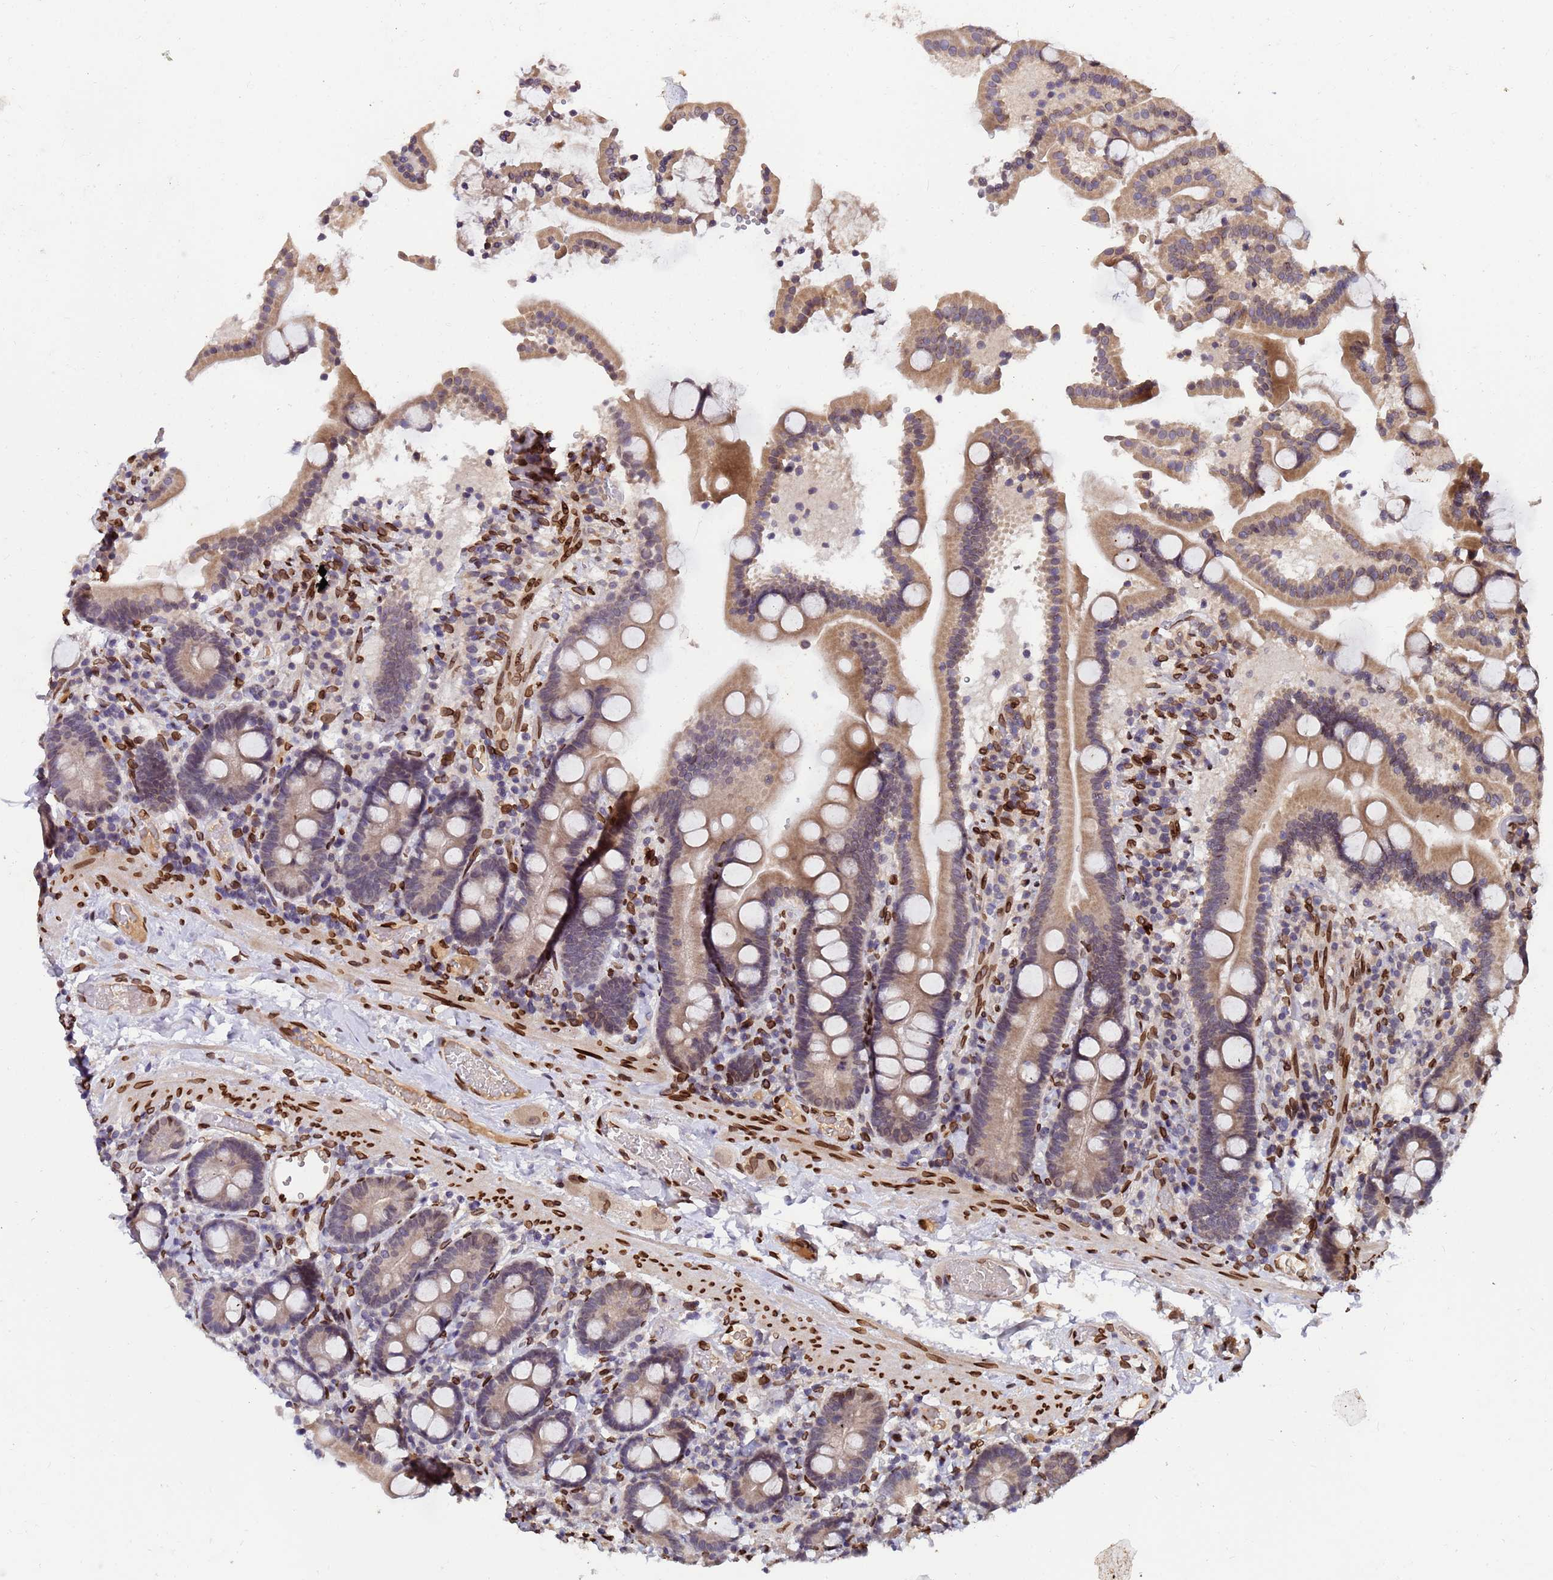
{"staining": {"intensity": "moderate", "quantity": ">75%", "location": "cytoplasmic/membranous"}, "tissue": "duodenum", "cell_type": "Glandular cells", "image_type": "normal", "snomed": [{"axis": "morphology", "description": "Normal tissue, NOS"}, {"axis": "topography", "description": "Duodenum"}], "caption": "Moderate cytoplasmic/membranous positivity for a protein is seen in about >75% of glandular cells of benign duodenum using immunohistochemistry.", "gene": "GPR135", "patient": {"sex": "male", "age": 55}}